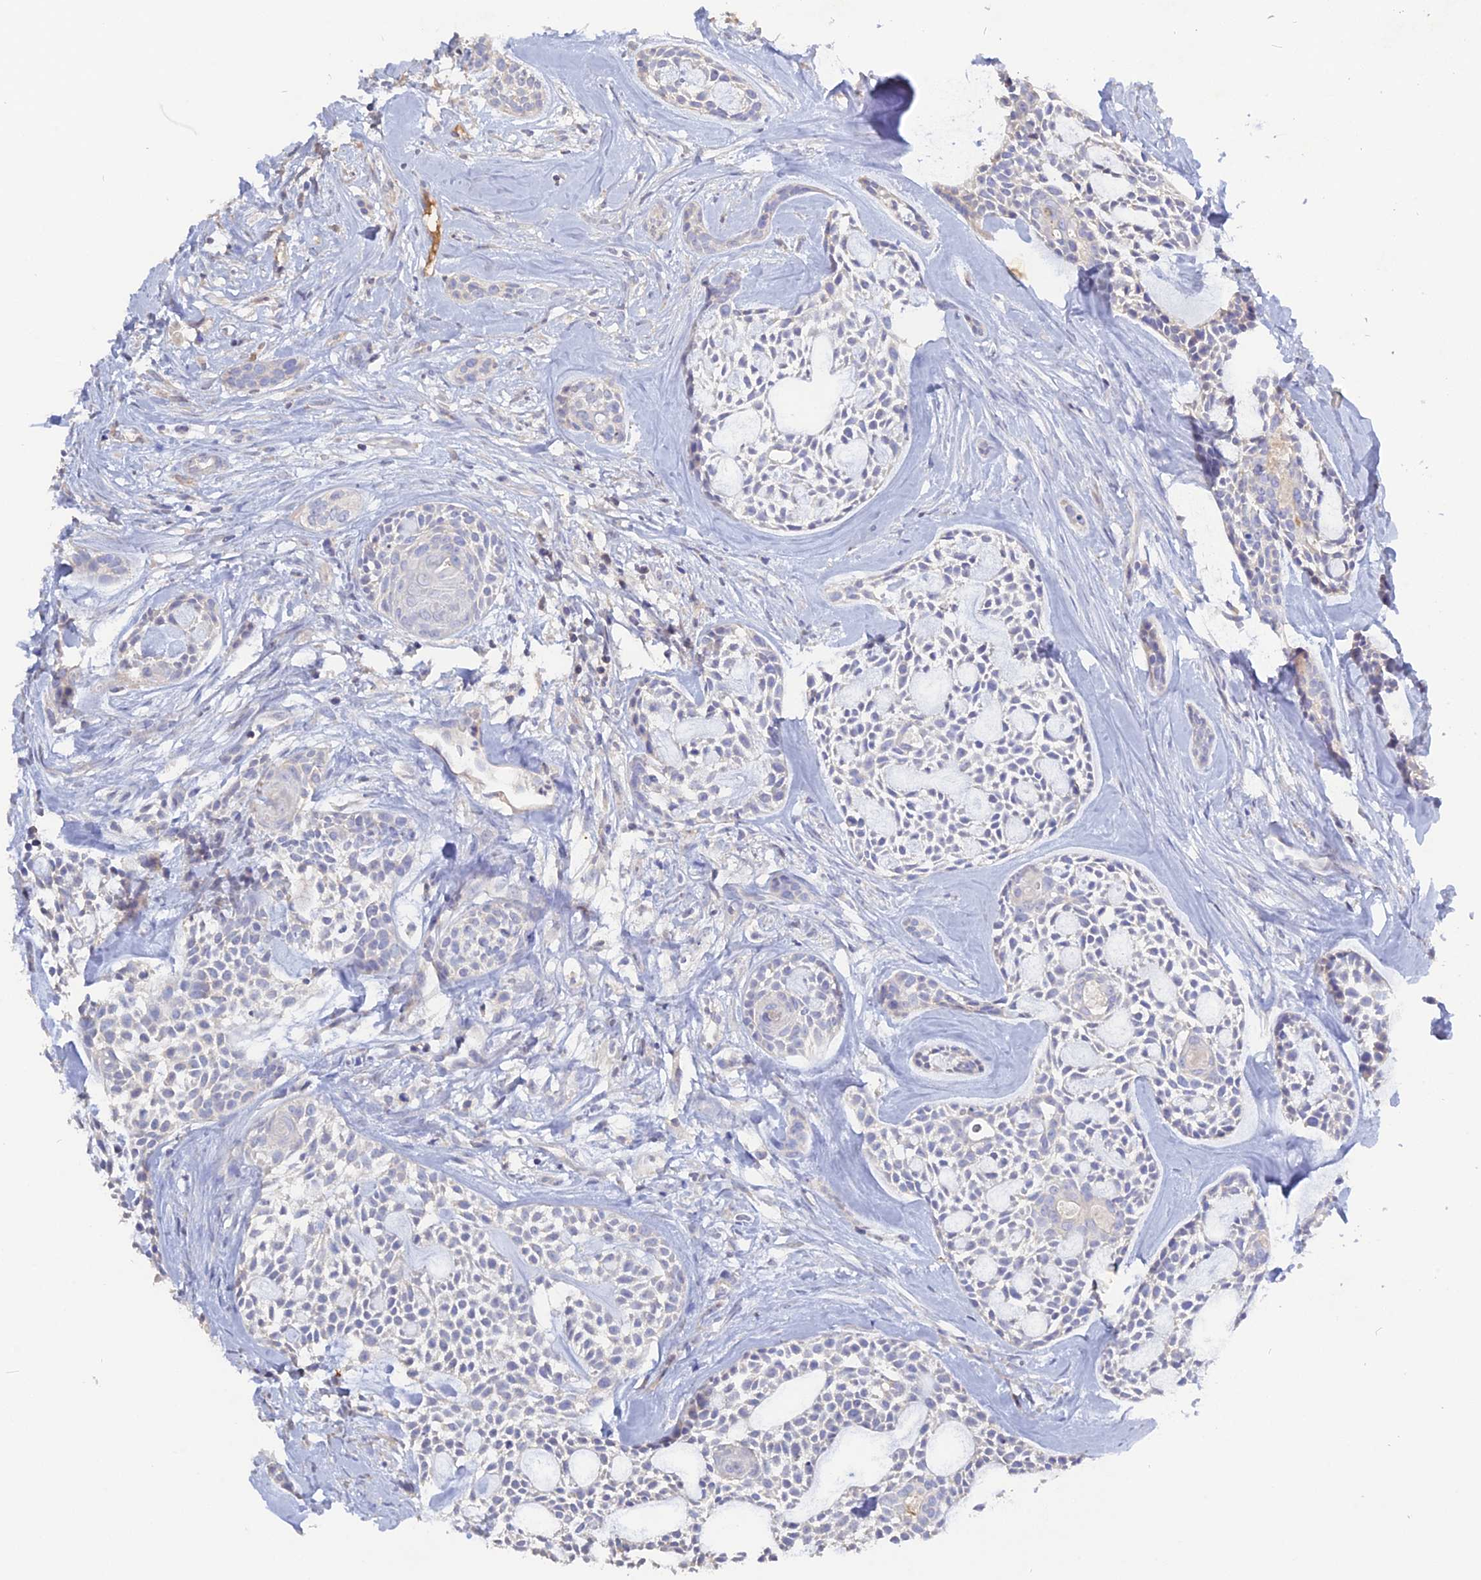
{"staining": {"intensity": "negative", "quantity": "none", "location": "none"}, "tissue": "head and neck cancer", "cell_type": "Tumor cells", "image_type": "cancer", "snomed": [{"axis": "morphology", "description": "Adenocarcinoma, NOS"}, {"axis": "topography", "description": "Subcutis"}, {"axis": "topography", "description": "Head-Neck"}], "caption": "Head and neck adenocarcinoma stained for a protein using immunohistochemistry (IHC) reveals no expression tumor cells.", "gene": "ADGRA1", "patient": {"sex": "female", "age": 73}}